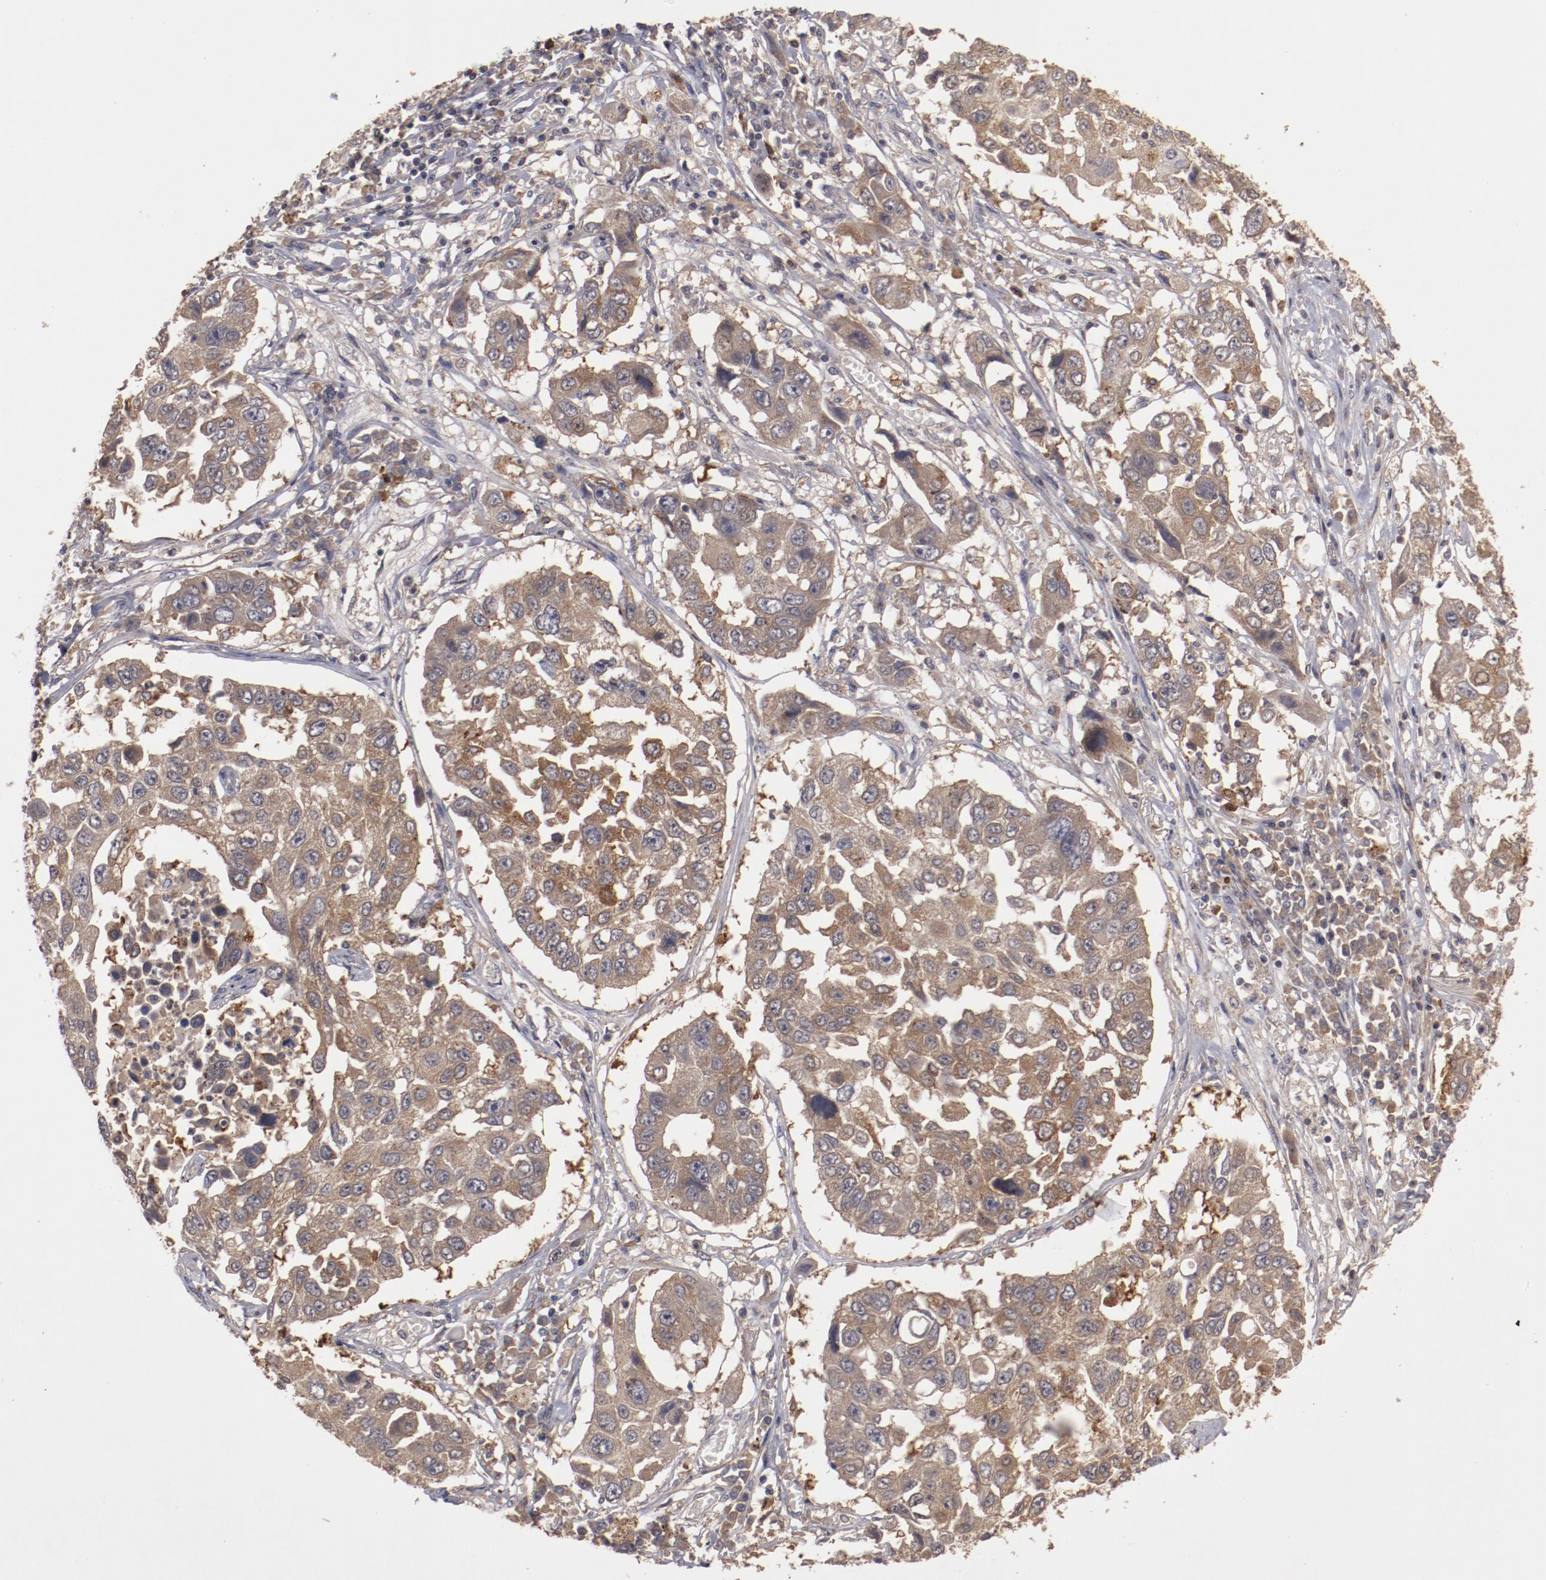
{"staining": {"intensity": "moderate", "quantity": ">75%", "location": "cytoplasmic/membranous"}, "tissue": "lung cancer", "cell_type": "Tumor cells", "image_type": "cancer", "snomed": [{"axis": "morphology", "description": "Squamous cell carcinoma, NOS"}, {"axis": "topography", "description": "Lung"}], "caption": "Approximately >75% of tumor cells in human squamous cell carcinoma (lung) reveal moderate cytoplasmic/membranous protein expression as visualized by brown immunohistochemical staining.", "gene": "LRRC75B", "patient": {"sex": "male", "age": 71}}